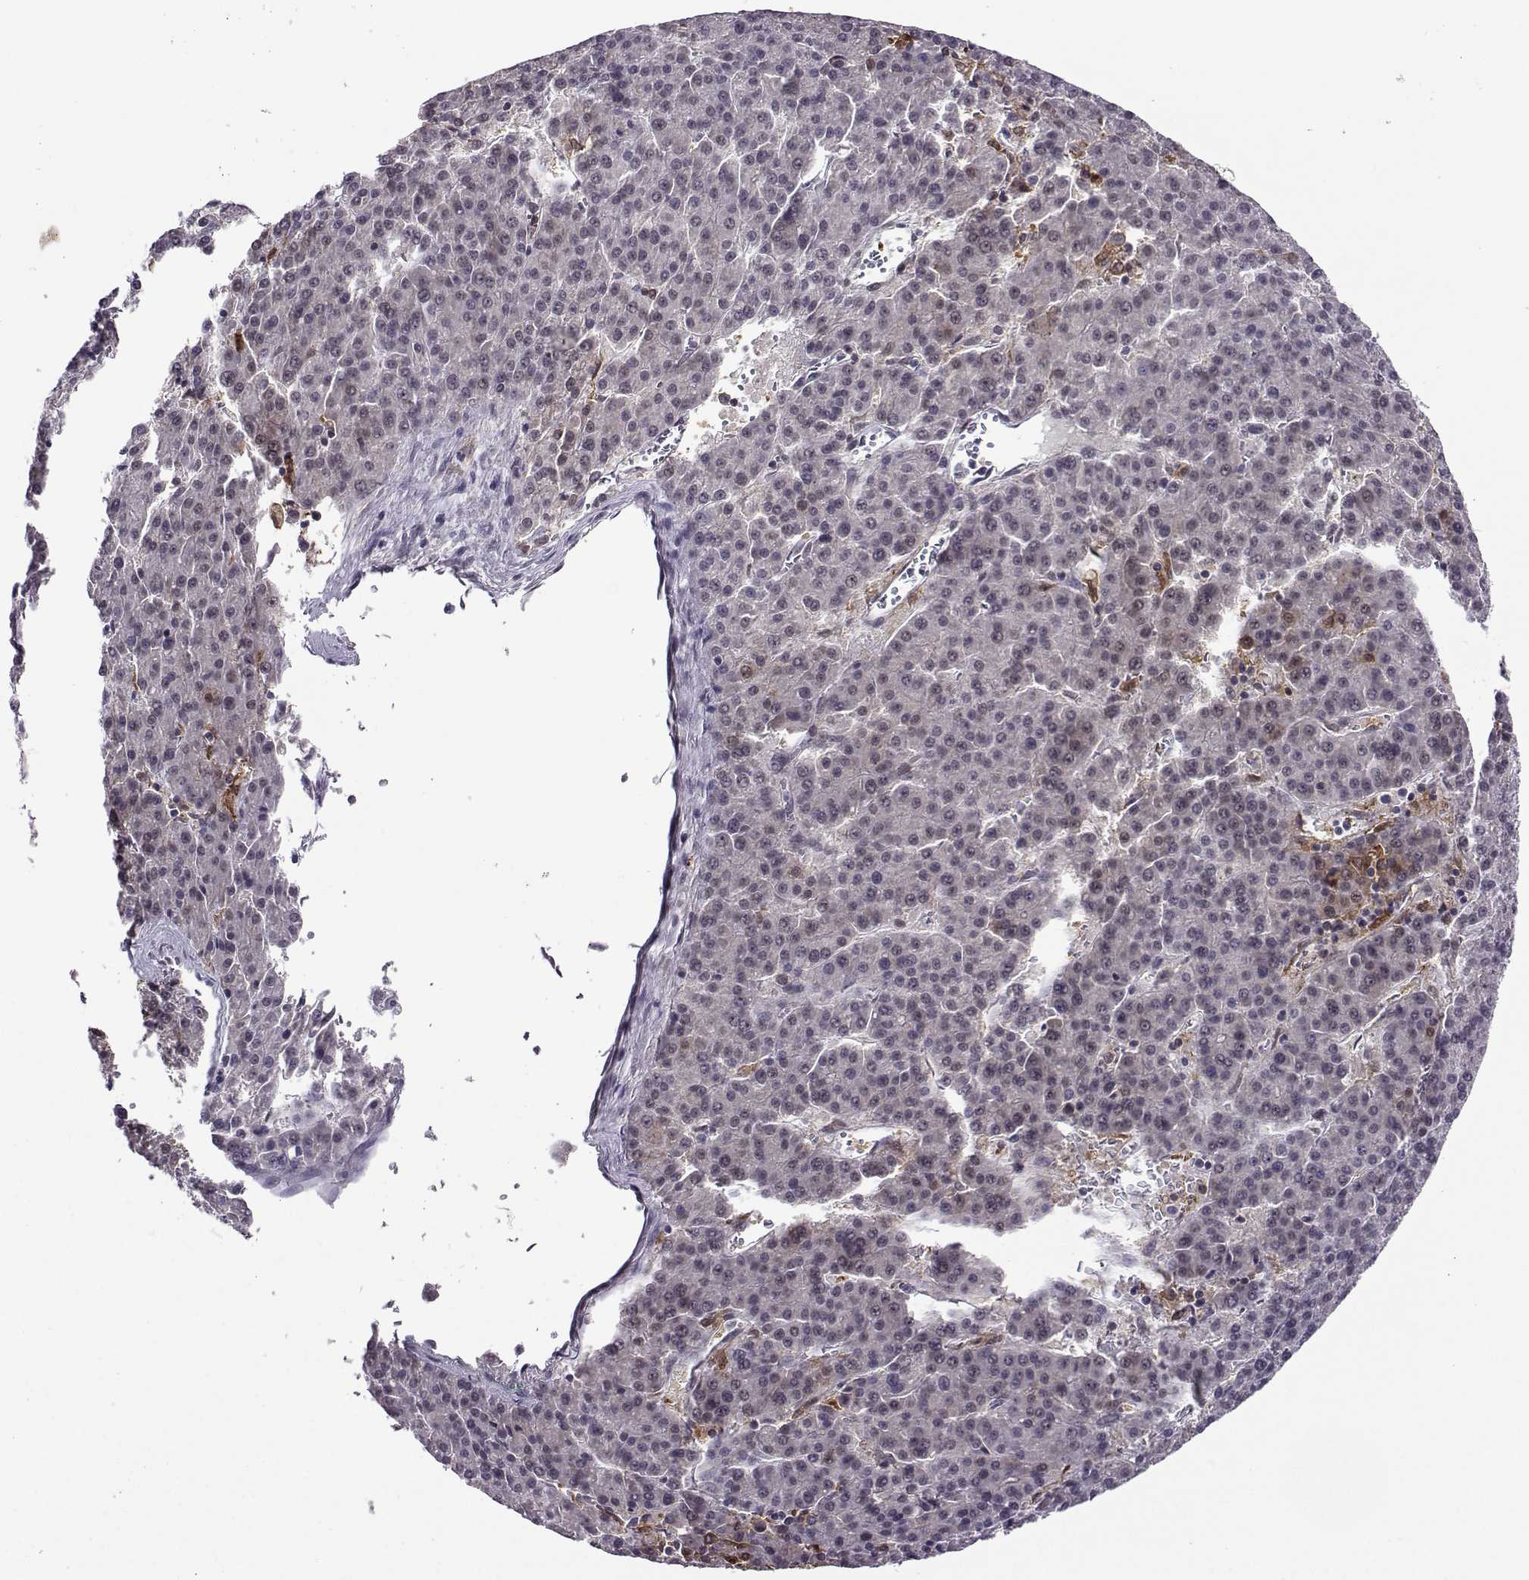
{"staining": {"intensity": "negative", "quantity": "none", "location": "none"}, "tissue": "liver cancer", "cell_type": "Tumor cells", "image_type": "cancer", "snomed": [{"axis": "morphology", "description": "Carcinoma, Hepatocellular, NOS"}, {"axis": "topography", "description": "Liver"}], "caption": "DAB (3,3'-diaminobenzidine) immunohistochemical staining of hepatocellular carcinoma (liver) shows no significant positivity in tumor cells.", "gene": "DDX20", "patient": {"sex": "female", "age": 58}}